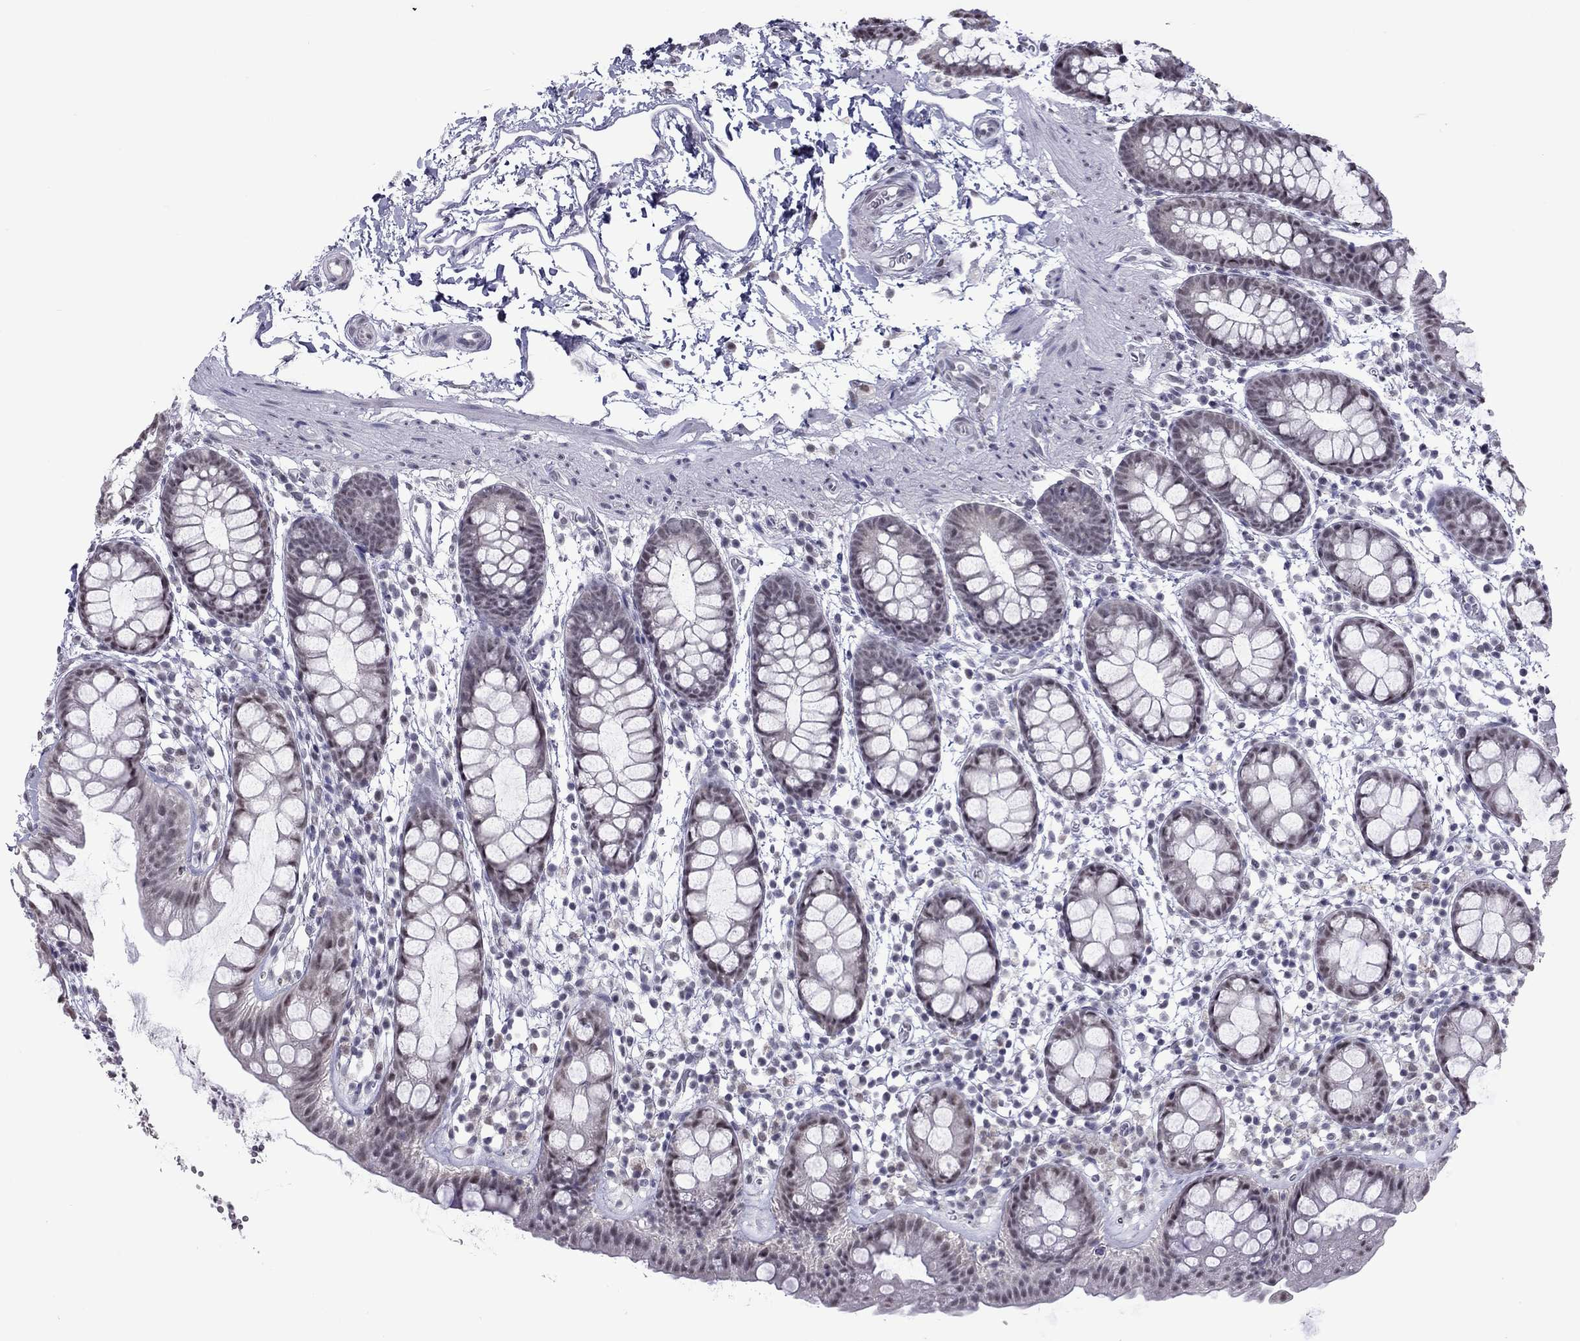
{"staining": {"intensity": "negative", "quantity": "none", "location": "none"}, "tissue": "rectum", "cell_type": "Glandular cells", "image_type": "normal", "snomed": [{"axis": "morphology", "description": "Normal tissue, NOS"}, {"axis": "topography", "description": "Rectum"}], "caption": "Immunohistochemistry image of normal human rectum stained for a protein (brown), which displays no positivity in glandular cells.", "gene": "PPP1R3A", "patient": {"sex": "male", "age": 57}}